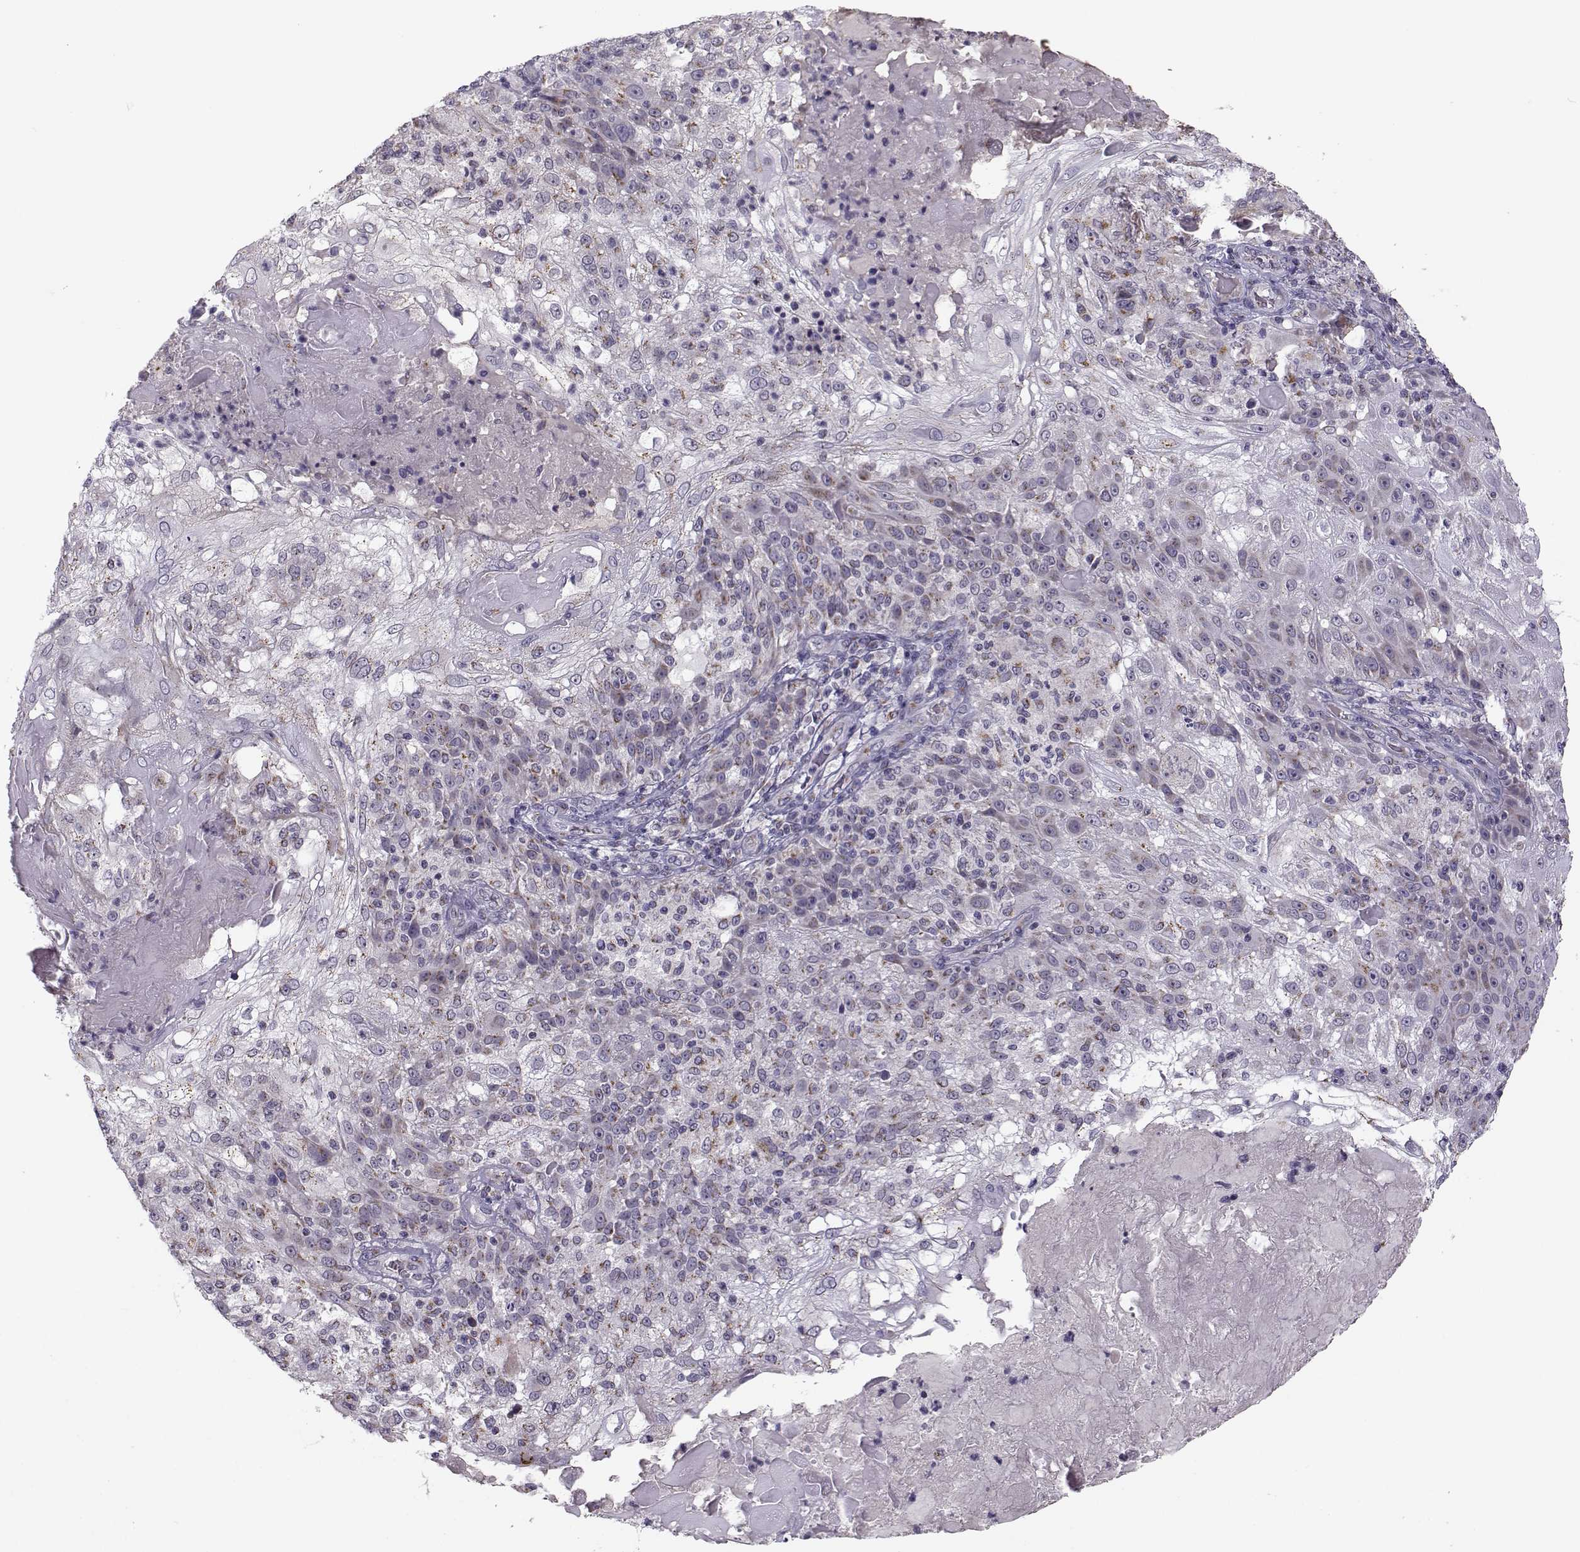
{"staining": {"intensity": "weak", "quantity": "<25%", "location": "cytoplasmic/membranous"}, "tissue": "skin cancer", "cell_type": "Tumor cells", "image_type": "cancer", "snomed": [{"axis": "morphology", "description": "Normal tissue, NOS"}, {"axis": "morphology", "description": "Squamous cell carcinoma, NOS"}, {"axis": "topography", "description": "Skin"}], "caption": "IHC of squamous cell carcinoma (skin) demonstrates no expression in tumor cells. (Stains: DAB (3,3'-diaminobenzidine) IHC with hematoxylin counter stain, Microscopy: brightfield microscopy at high magnification).", "gene": "SLC4A5", "patient": {"sex": "female", "age": 83}}